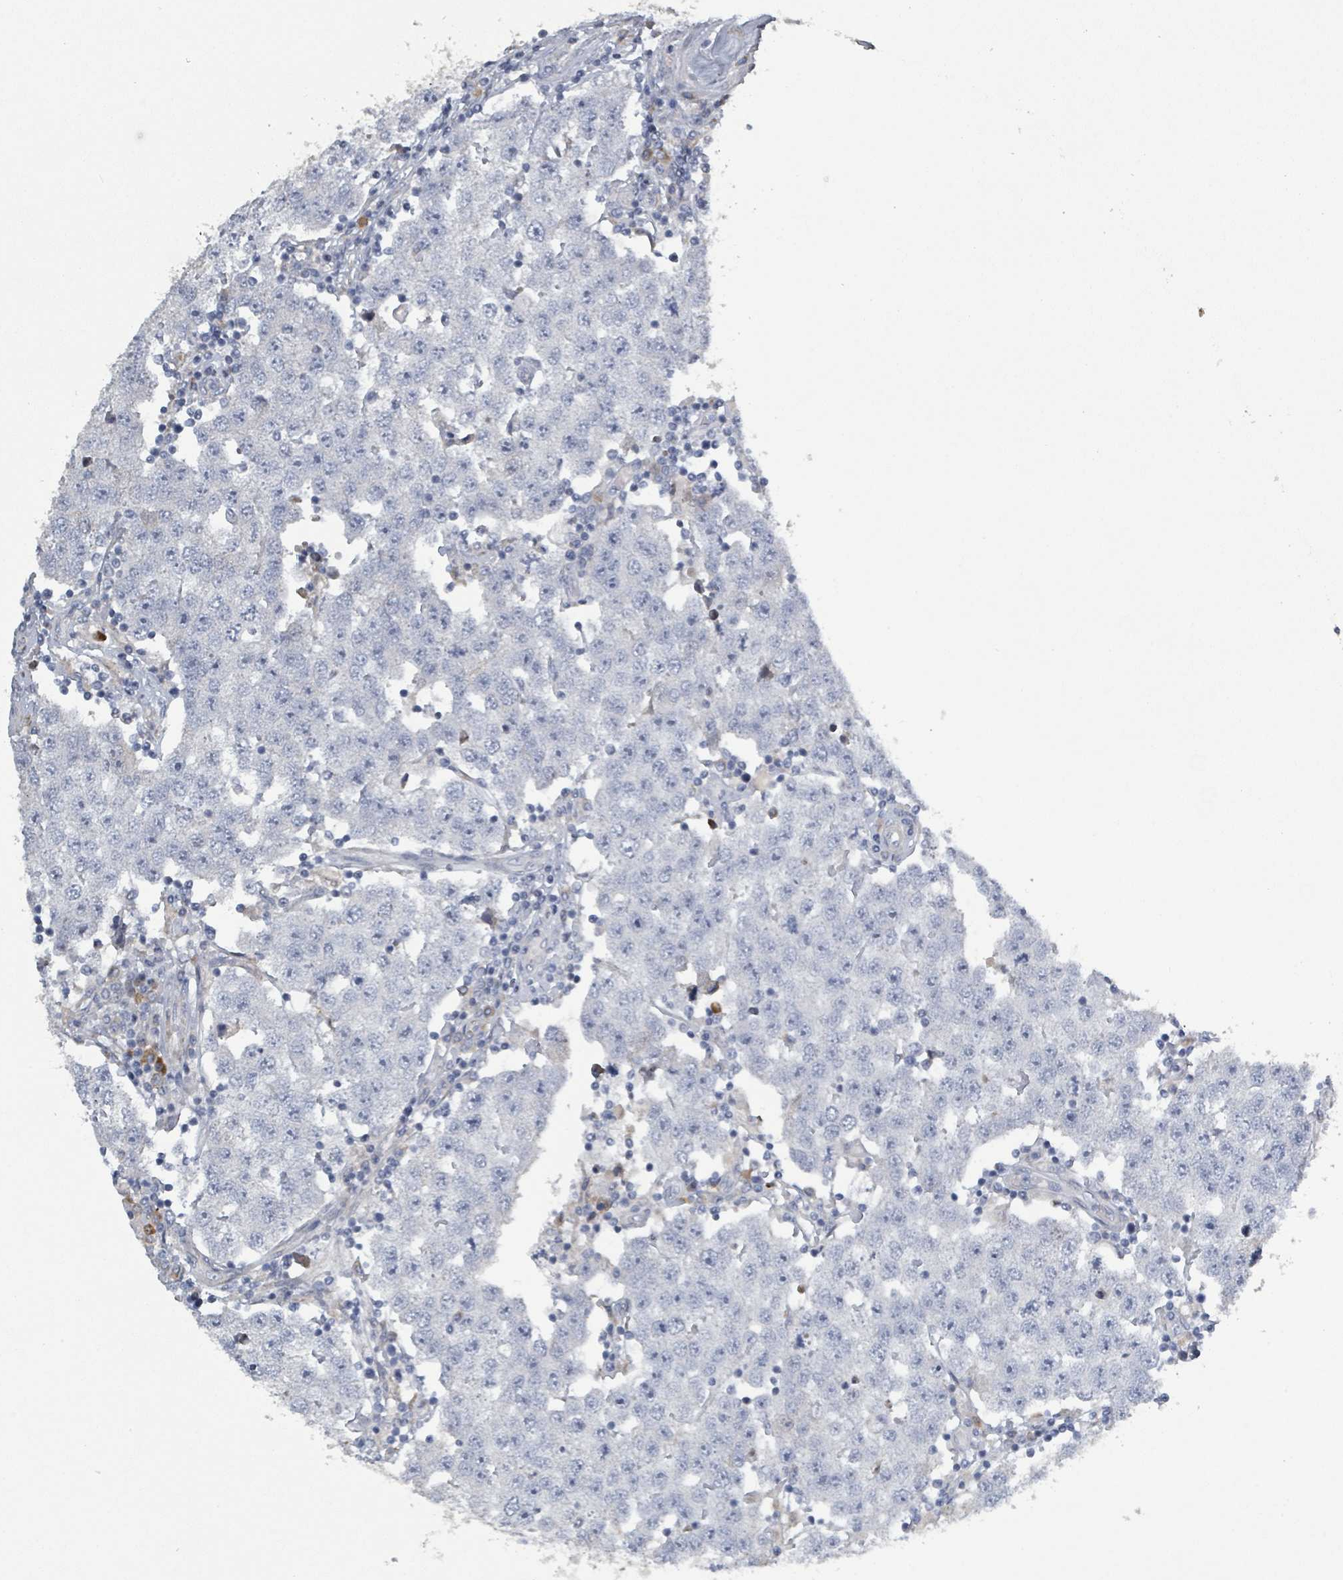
{"staining": {"intensity": "negative", "quantity": "none", "location": "none"}, "tissue": "testis cancer", "cell_type": "Tumor cells", "image_type": "cancer", "snomed": [{"axis": "morphology", "description": "Seminoma, NOS"}, {"axis": "topography", "description": "Testis"}], "caption": "IHC of human seminoma (testis) shows no expression in tumor cells.", "gene": "RAB33B", "patient": {"sex": "male", "age": 34}}